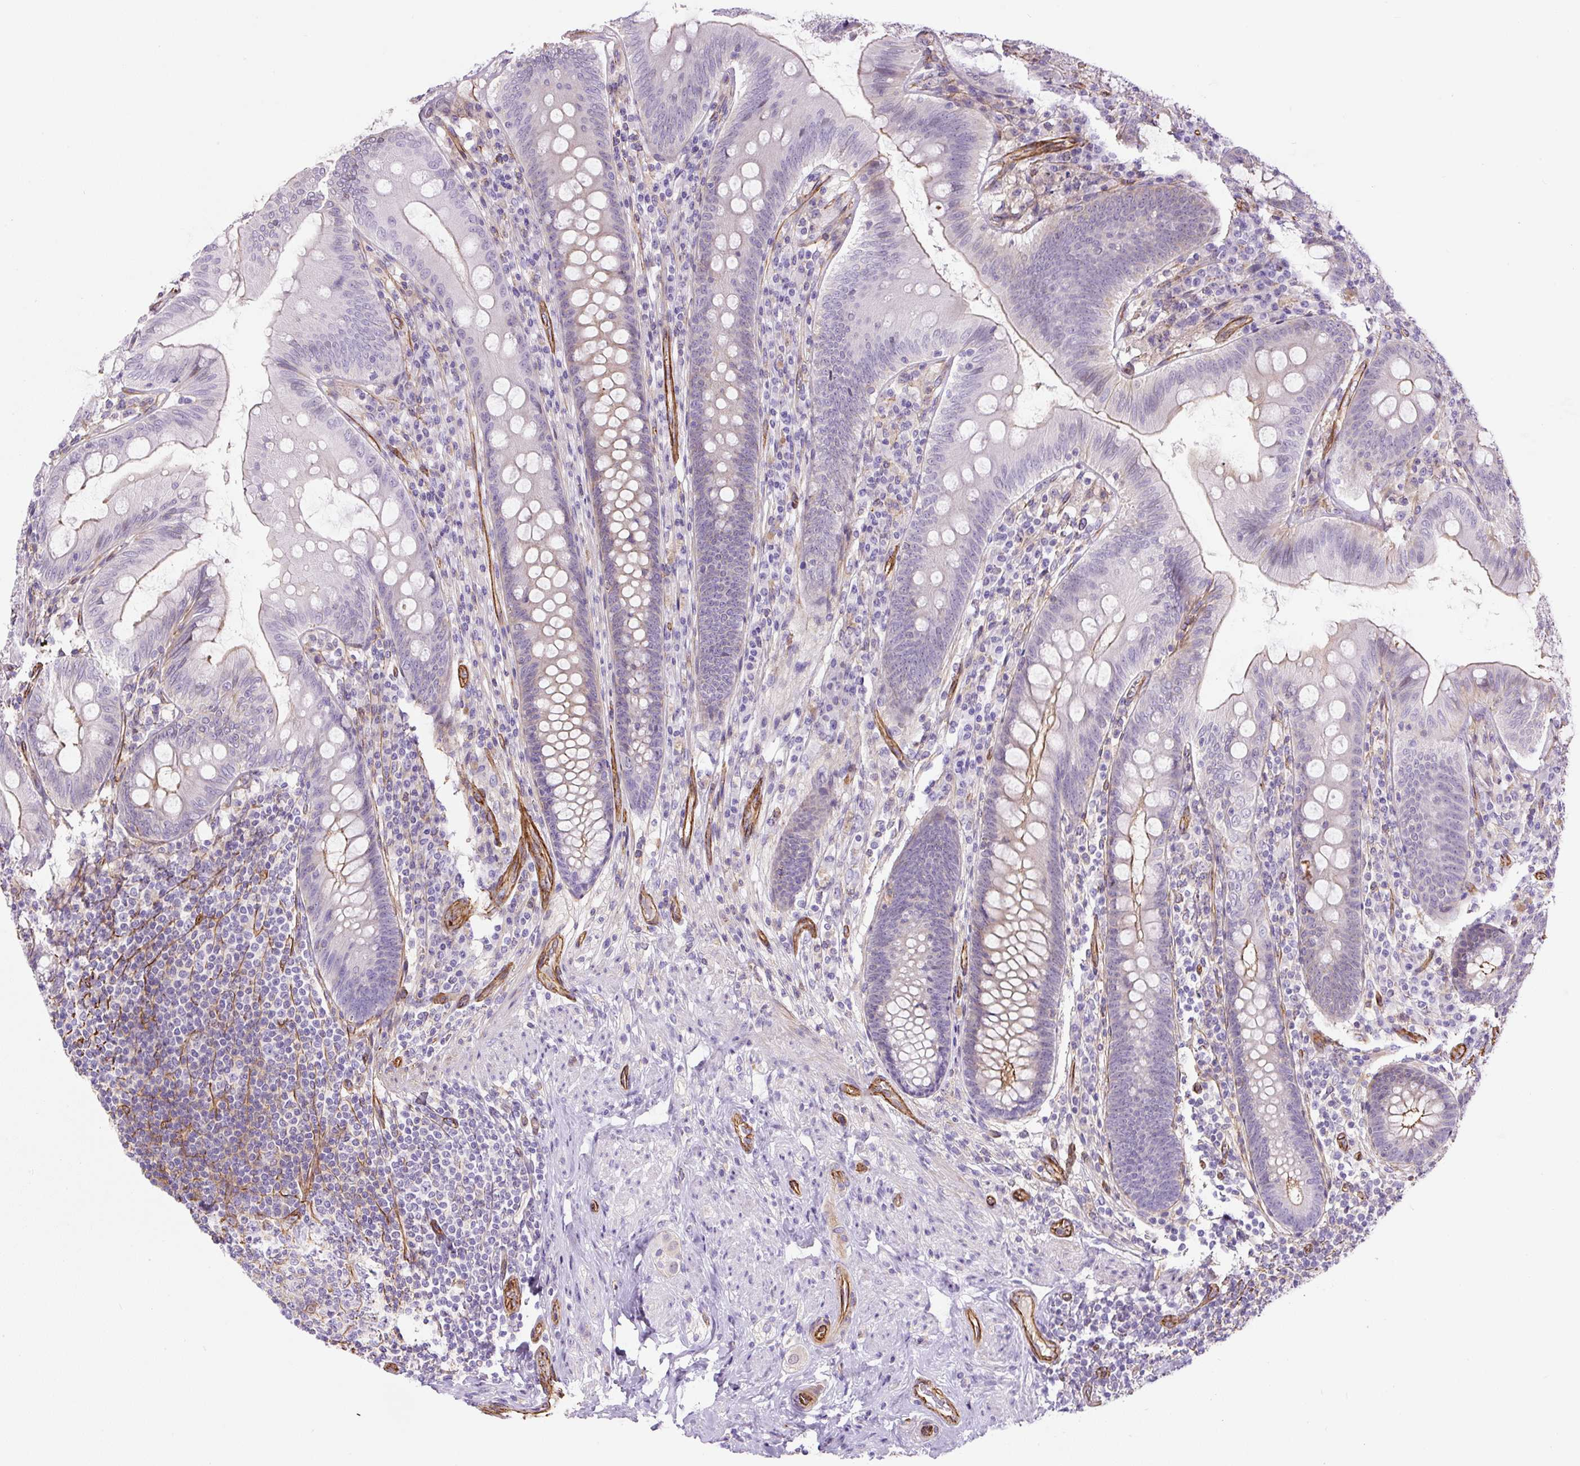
{"staining": {"intensity": "moderate", "quantity": "<25%", "location": "cytoplasmic/membranous"}, "tissue": "appendix", "cell_type": "Glandular cells", "image_type": "normal", "snomed": [{"axis": "morphology", "description": "Normal tissue, NOS"}, {"axis": "topography", "description": "Appendix"}], "caption": "Protein expression analysis of benign human appendix reveals moderate cytoplasmic/membranous staining in approximately <25% of glandular cells. (DAB = brown stain, brightfield microscopy at high magnification).", "gene": "B3GALT5", "patient": {"sex": "male", "age": 71}}